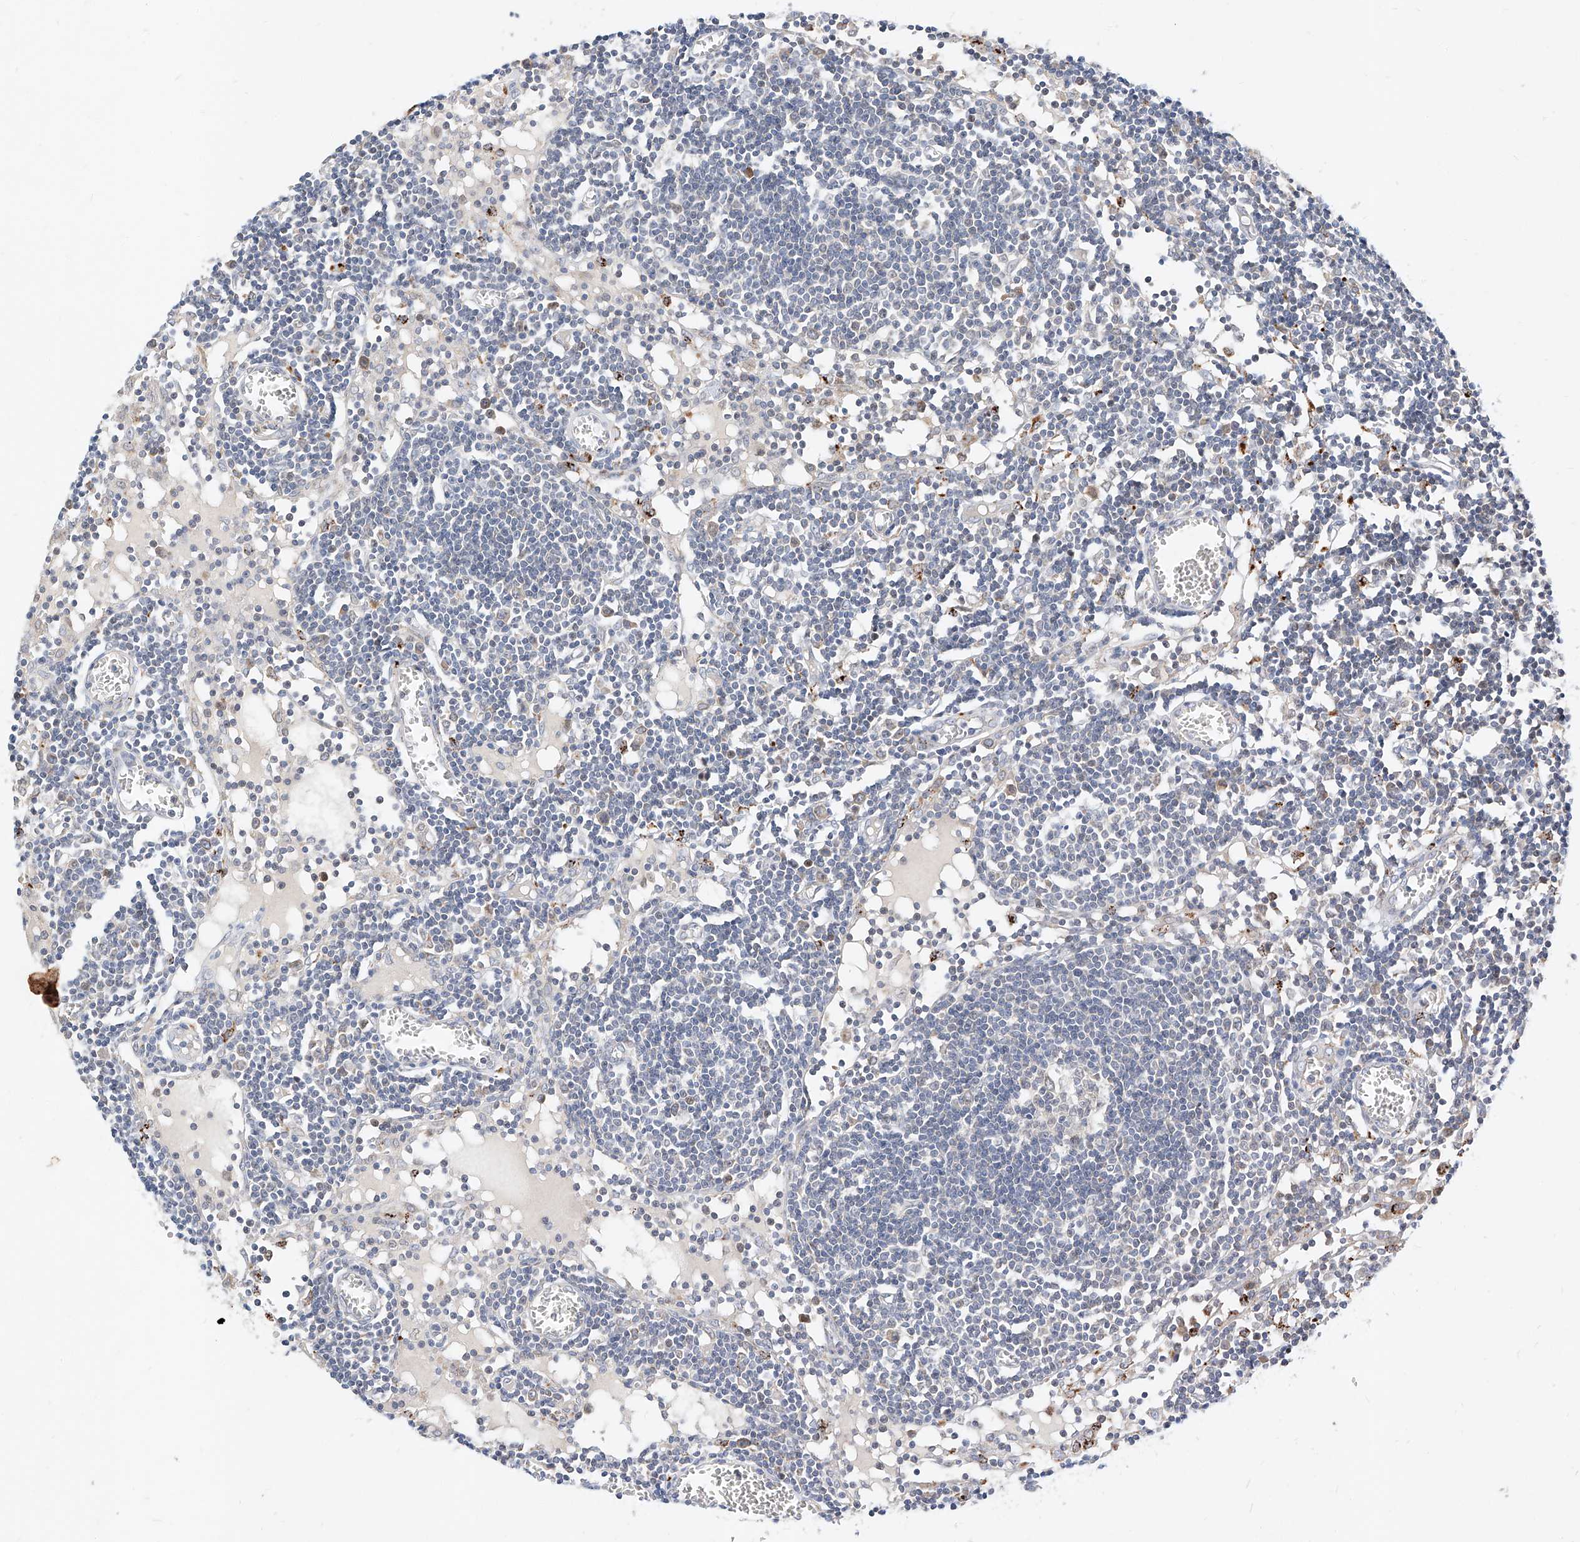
{"staining": {"intensity": "weak", "quantity": "25%-75%", "location": "cytoplasmic/membranous,nuclear"}, "tissue": "lymph node", "cell_type": "Germinal center cells", "image_type": "normal", "snomed": [{"axis": "morphology", "description": "Normal tissue, NOS"}, {"axis": "topography", "description": "Lymph node"}], "caption": "Human lymph node stained with a brown dye shows weak cytoplasmic/membranous,nuclear positive positivity in approximately 25%-75% of germinal center cells.", "gene": "DIRAS3", "patient": {"sex": "female", "age": 11}}